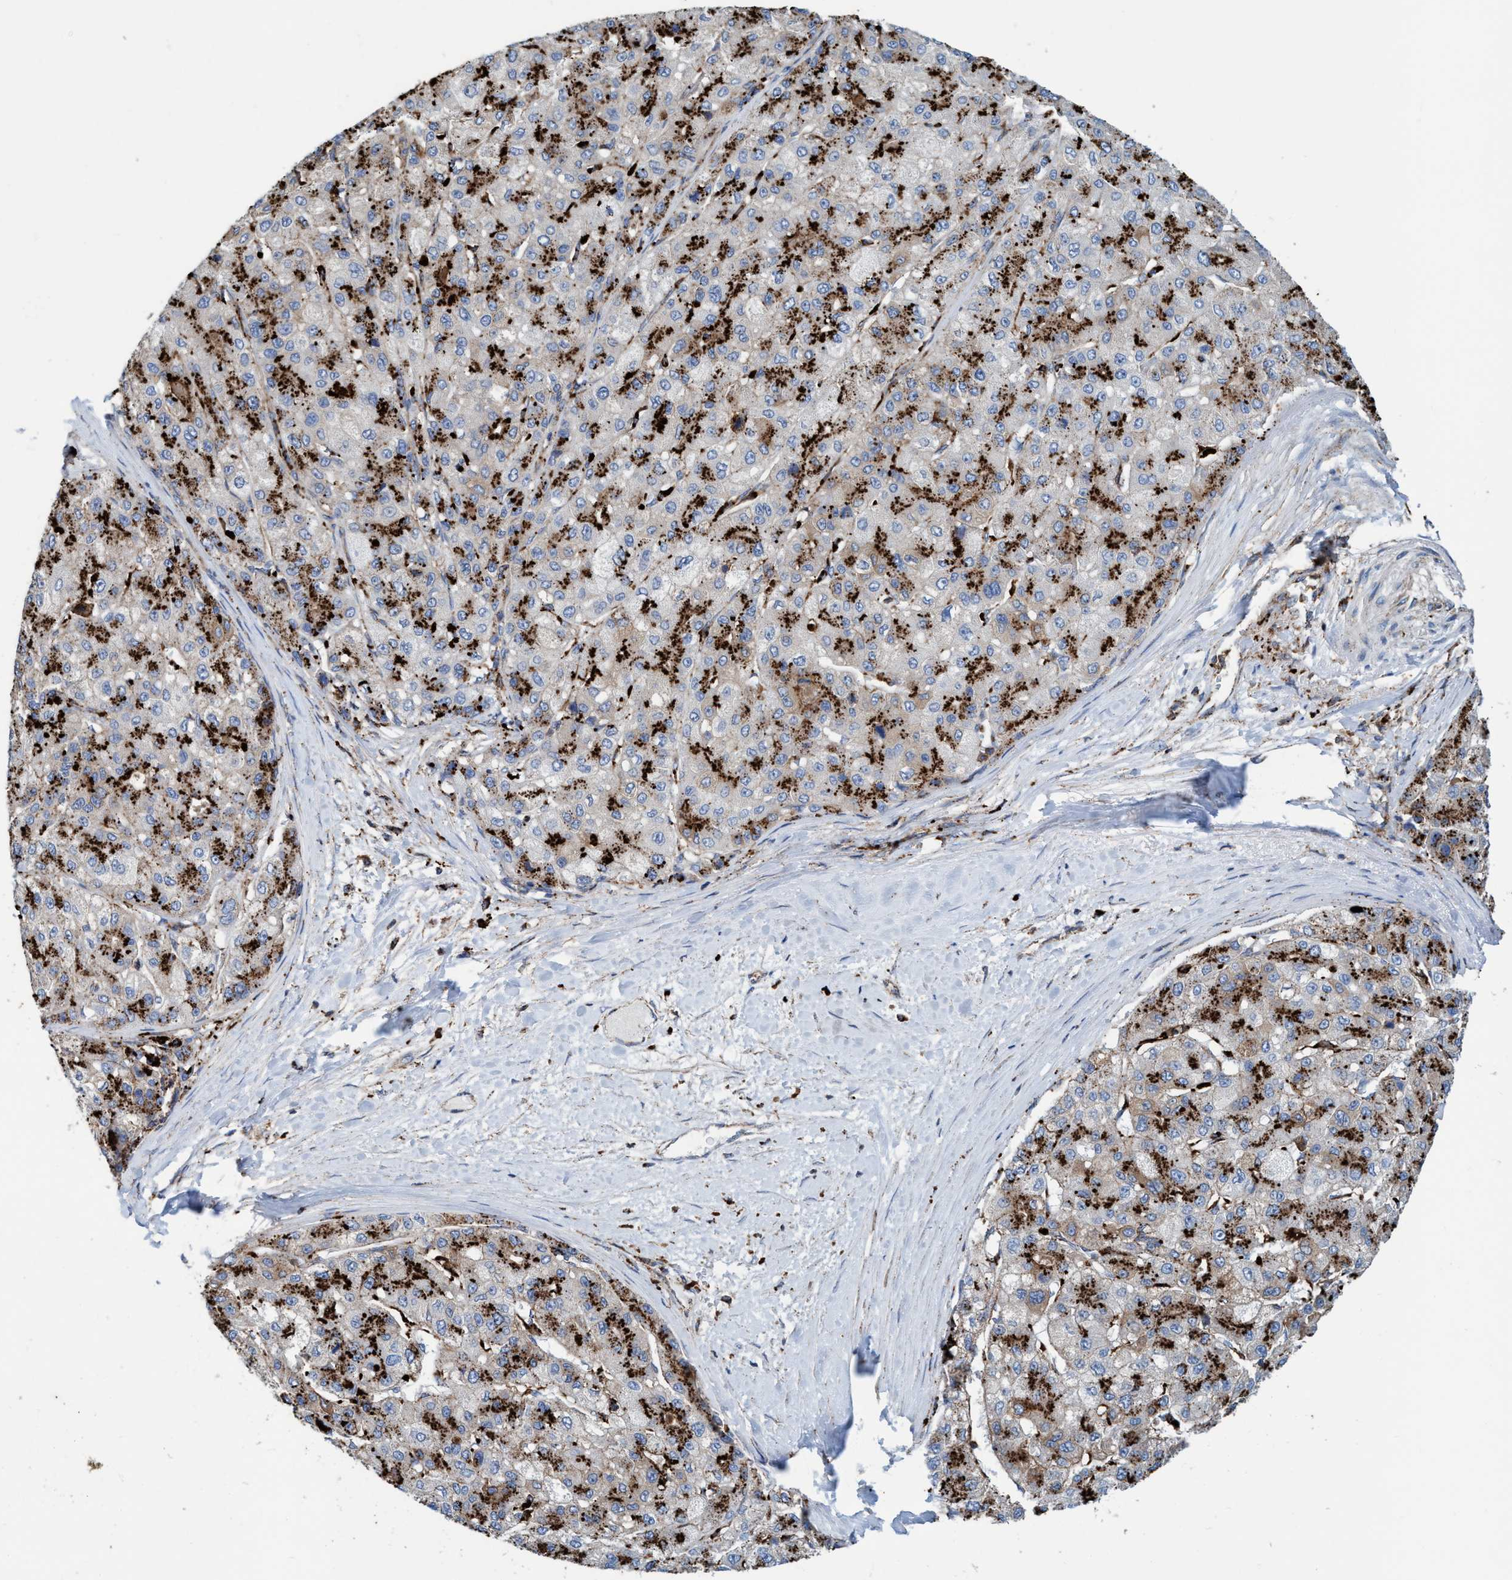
{"staining": {"intensity": "strong", "quantity": "25%-75%", "location": "cytoplasmic/membranous"}, "tissue": "liver cancer", "cell_type": "Tumor cells", "image_type": "cancer", "snomed": [{"axis": "morphology", "description": "Carcinoma, Hepatocellular, NOS"}, {"axis": "topography", "description": "Liver"}], "caption": "This image displays immunohistochemistry staining of liver hepatocellular carcinoma, with high strong cytoplasmic/membranous expression in approximately 25%-75% of tumor cells.", "gene": "TRIM65", "patient": {"sex": "male", "age": 80}}